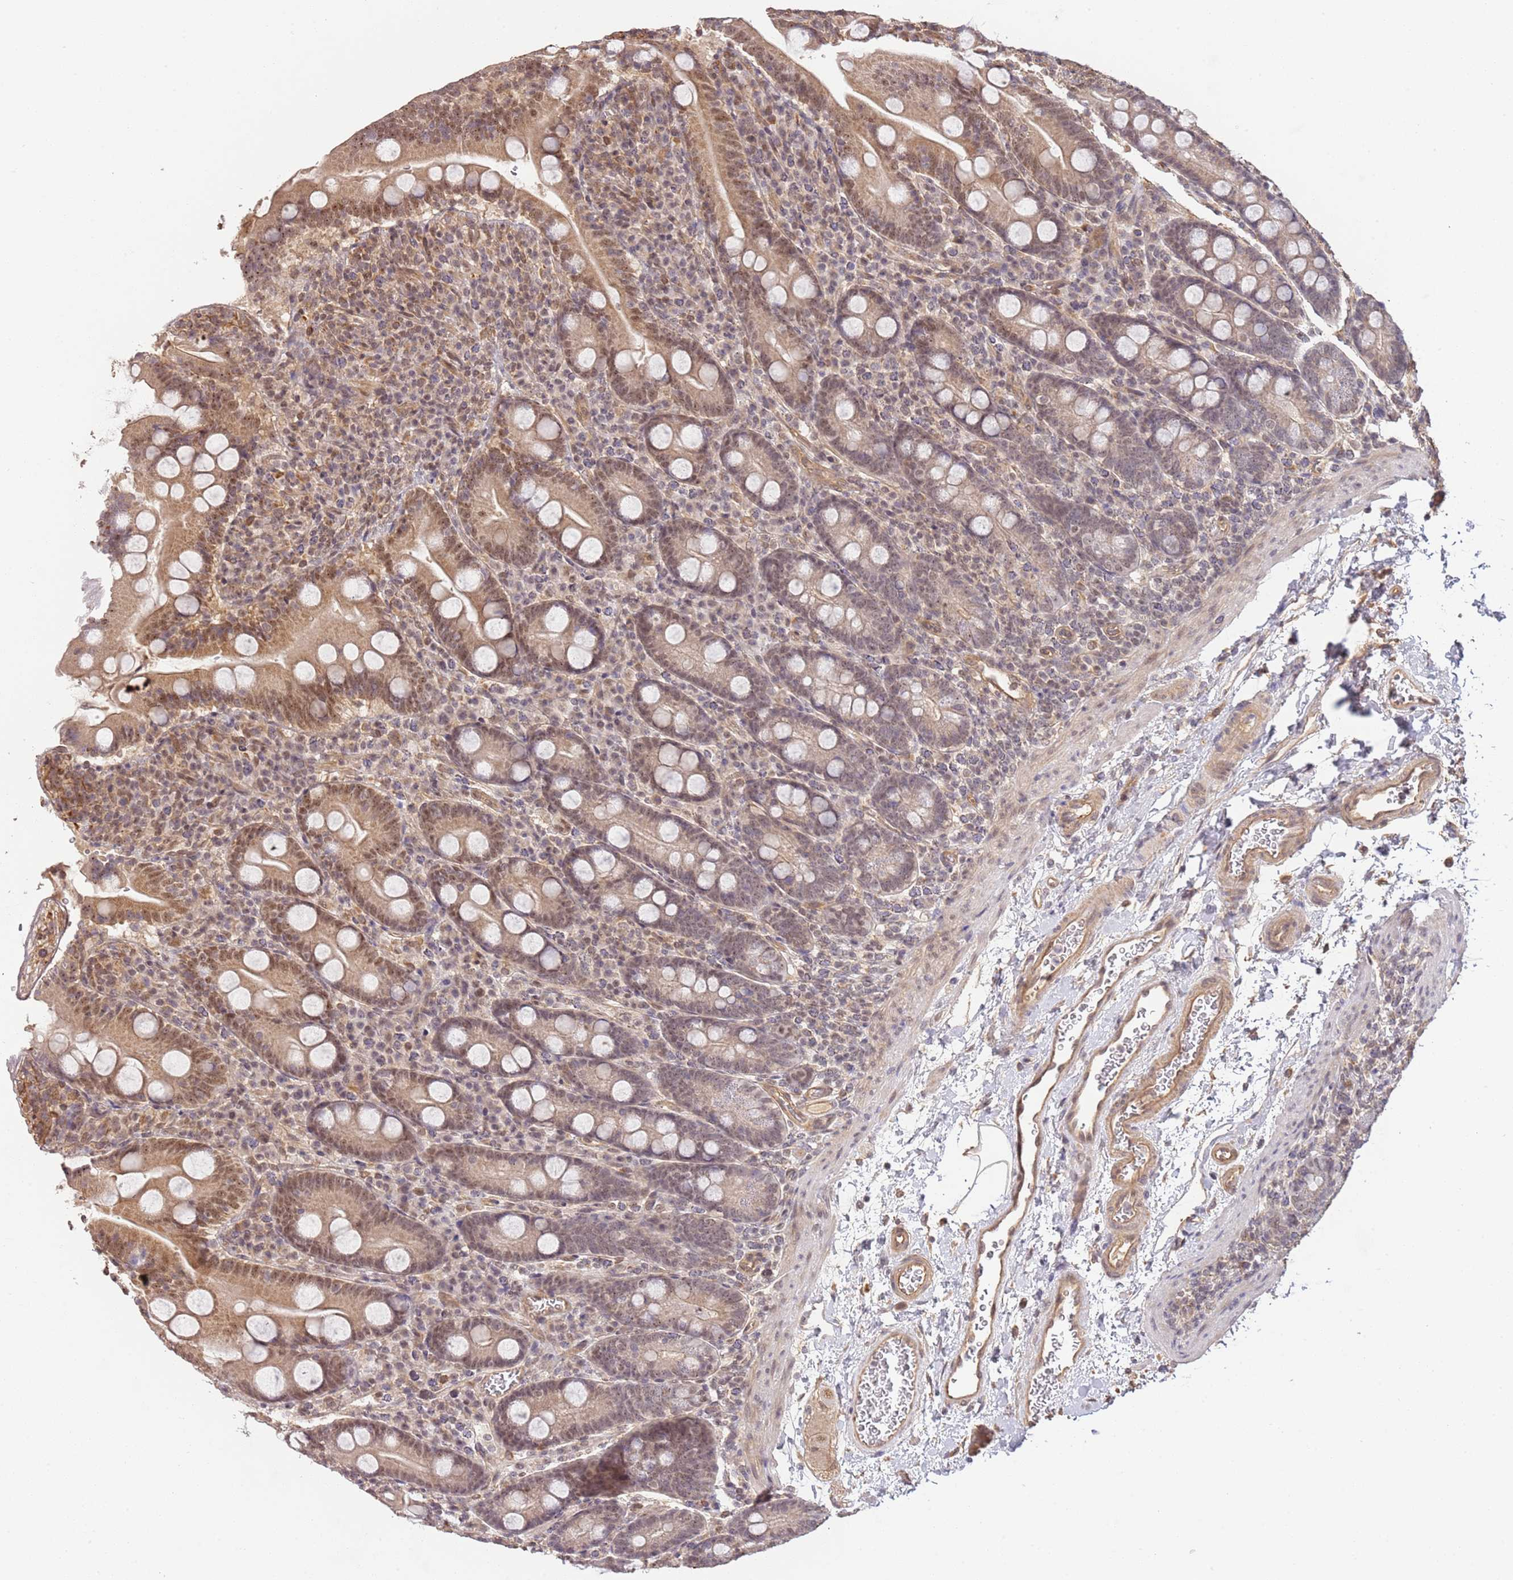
{"staining": {"intensity": "moderate", "quantity": ">75%", "location": "cytoplasmic/membranous,nuclear"}, "tissue": "duodenum", "cell_type": "Glandular cells", "image_type": "normal", "snomed": [{"axis": "morphology", "description": "Normal tissue, NOS"}, {"axis": "topography", "description": "Duodenum"}], "caption": "Duodenum stained with immunohistochemistry displays moderate cytoplasmic/membranous,nuclear staining in approximately >75% of glandular cells.", "gene": "SURF2", "patient": {"sex": "male", "age": 35}}